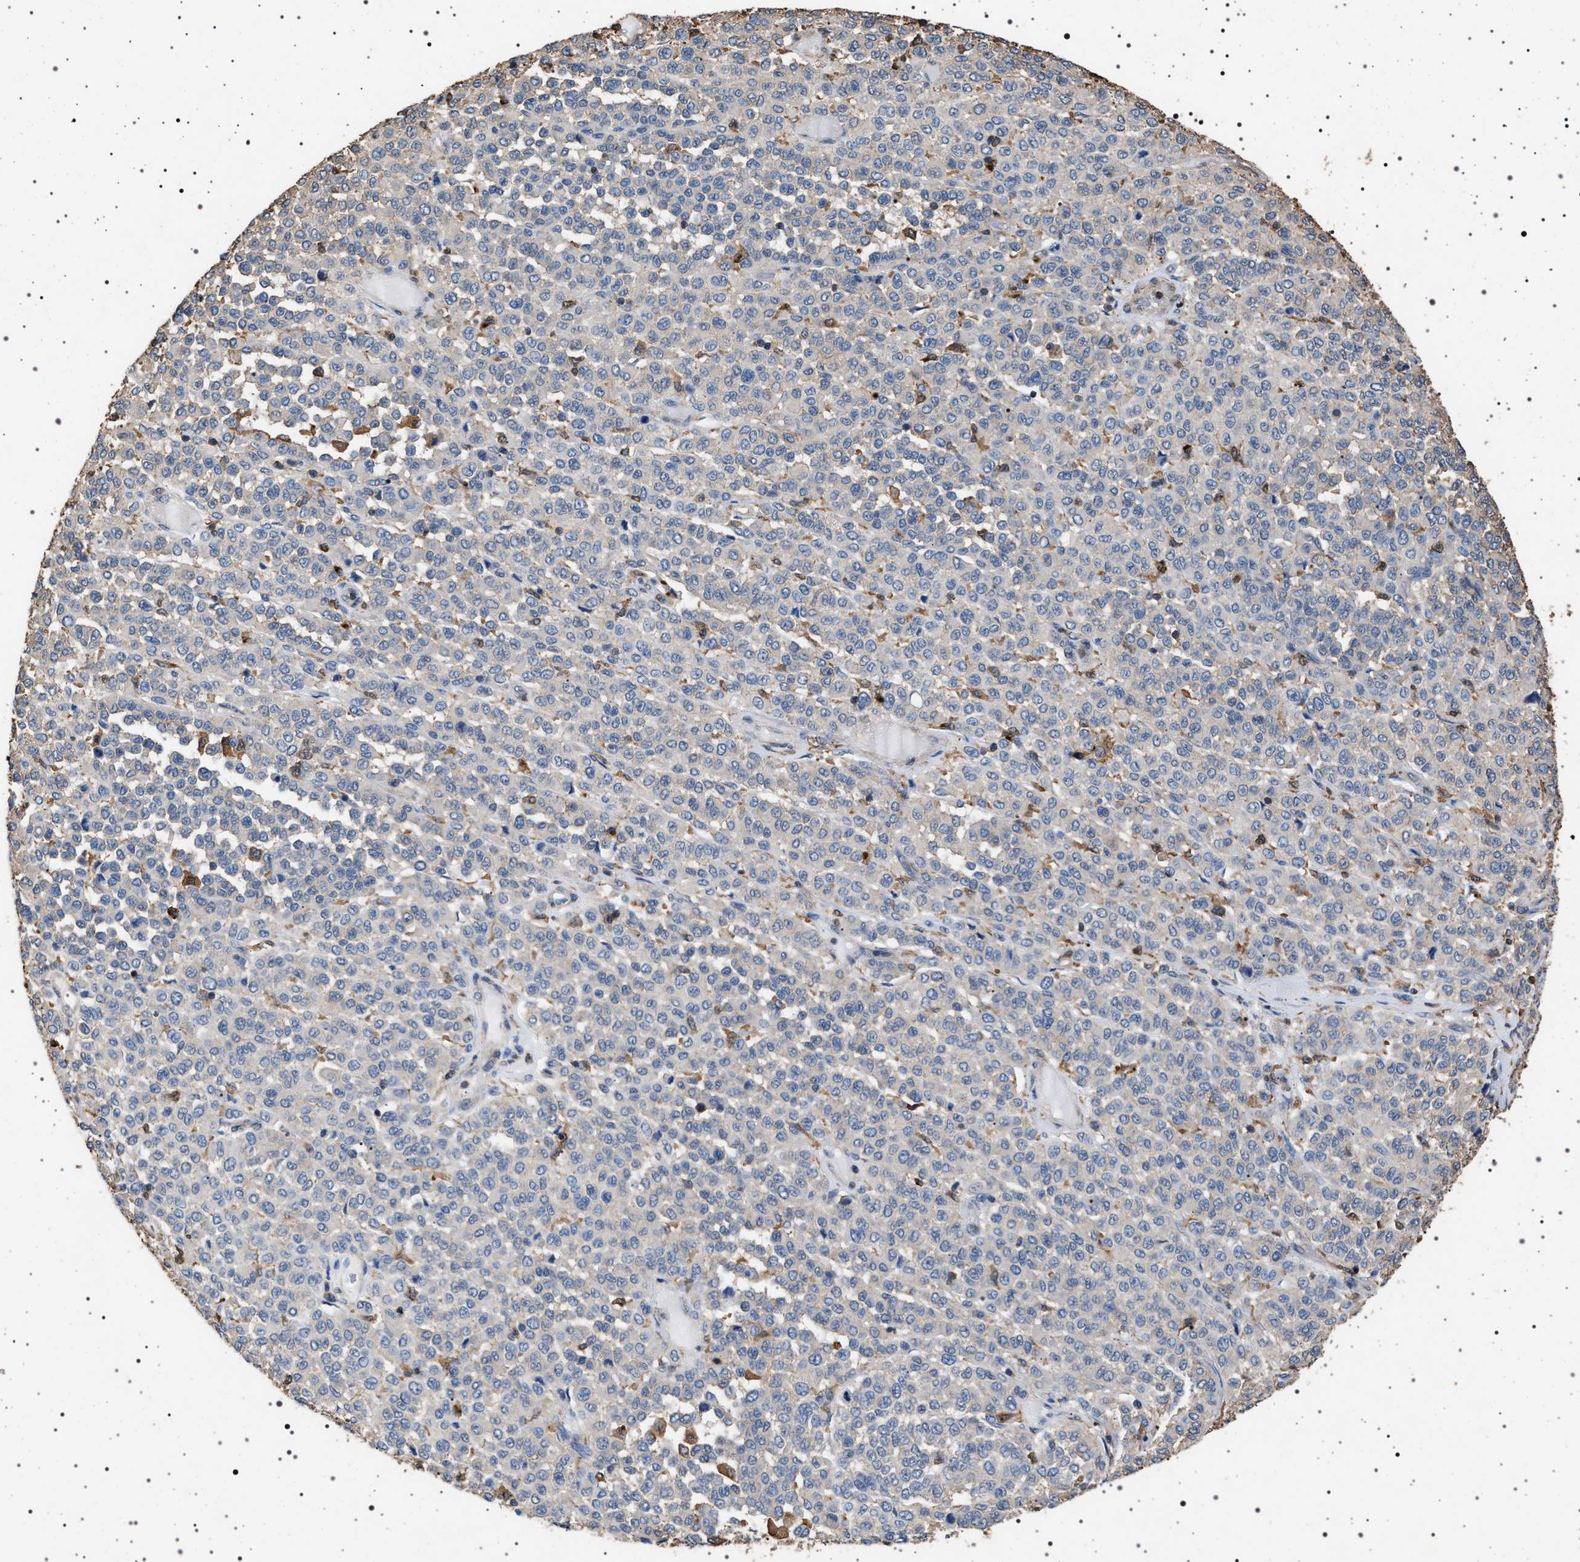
{"staining": {"intensity": "negative", "quantity": "none", "location": "none"}, "tissue": "melanoma", "cell_type": "Tumor cells", "image_type": "cancer", "snomed": [{"axis": "morphology", "description": "Malignant melanoma, Metastatic site"}, {"axis": "topography", "description": "Pancreas"}], "caption": "Tumor cells show no significant staining in melanoma.", "gene": "SMAP2", "patient": {"sex": "female", "age": 30}}